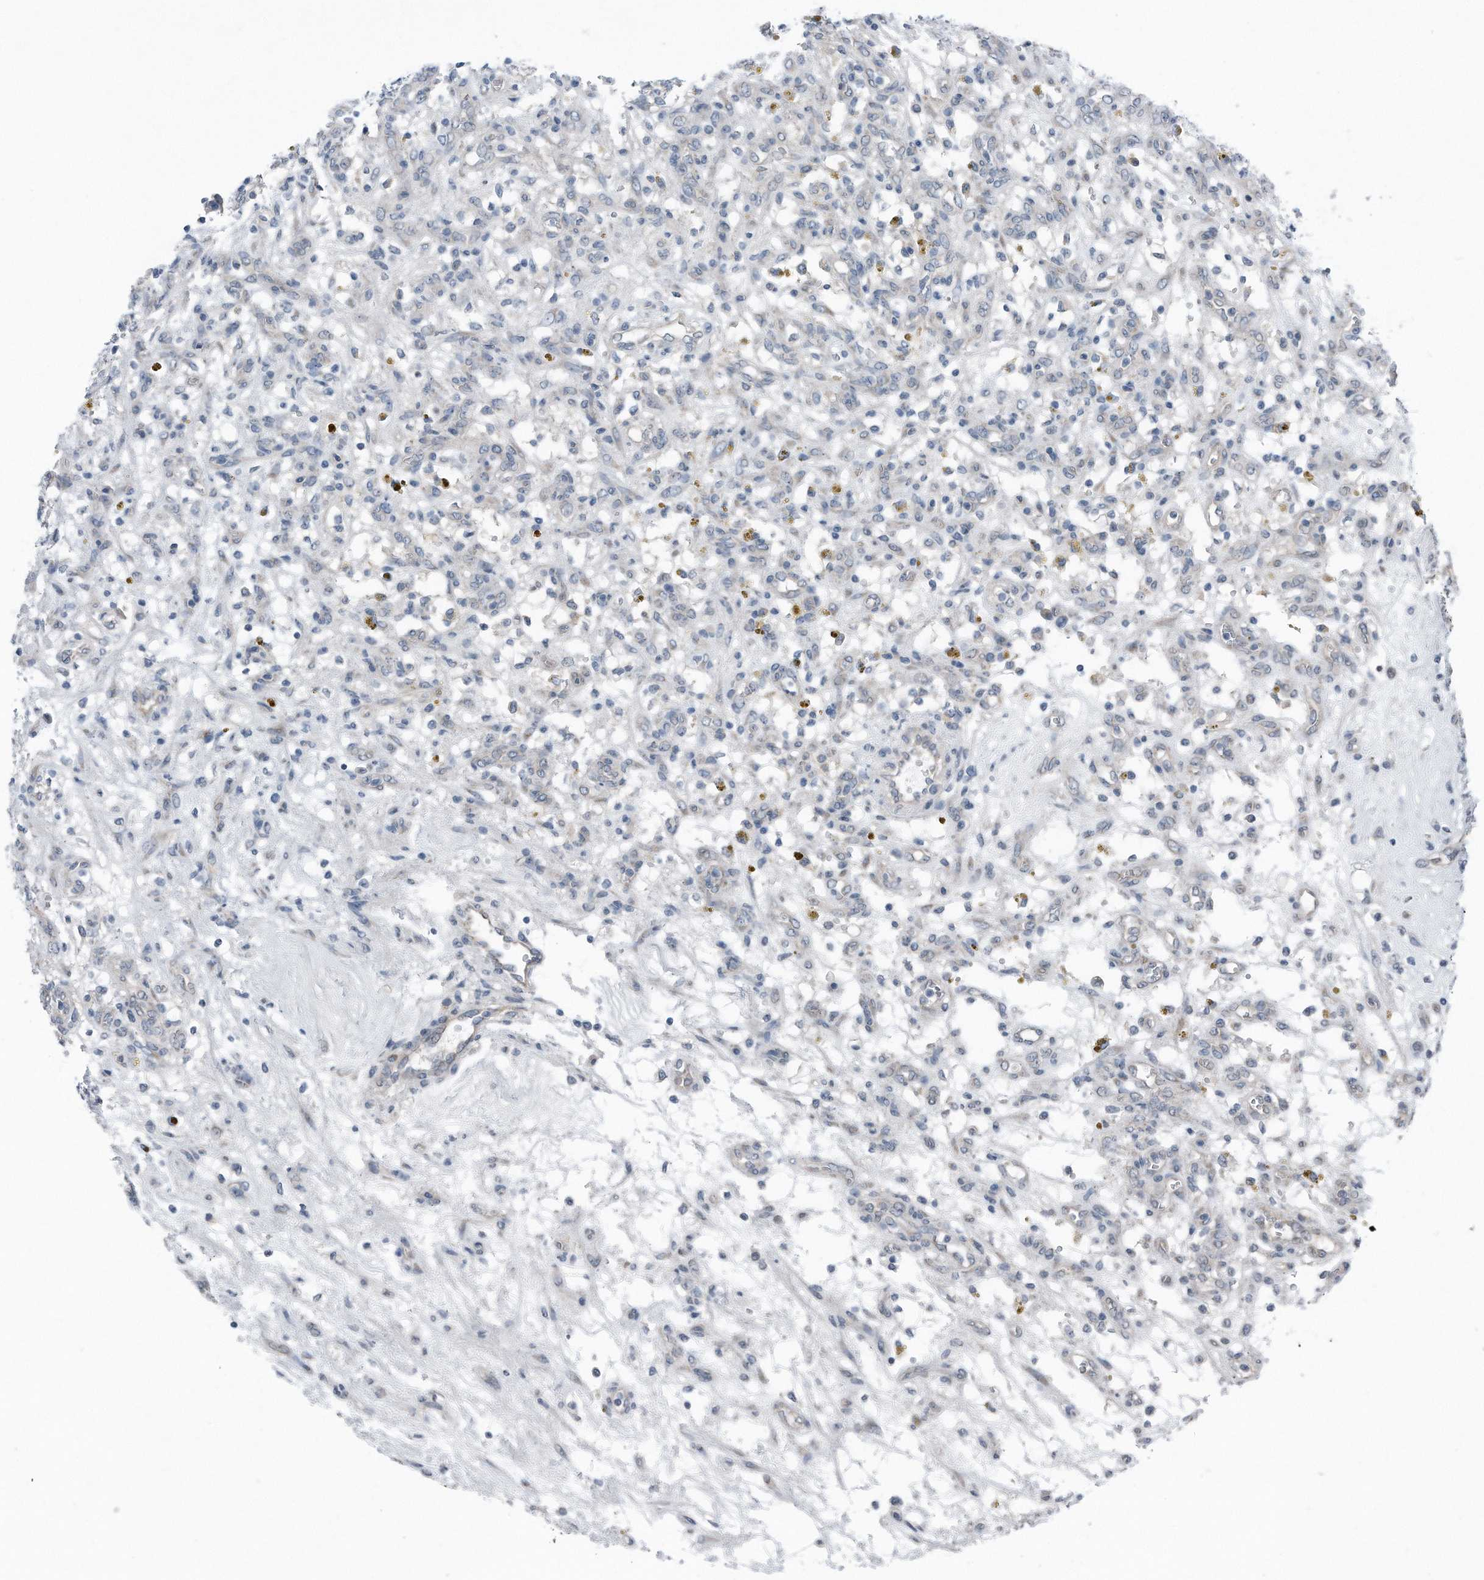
{"staining": {"intensity": "negative", "quantity": "none", "location": "none"}, "tissue": "renal cancer", "cell_type": "Tumor cells", "image_type": "cancer", "snomed": [{"axis": "morphology", "description": "Adenocarcinoma, NOS"}, {"axis": "topography", "description": "Kidney"}], "caption": "The micrograph reveals no staining of tumor cells in renal adenocarcinoma.", "gene": "YRDC", "patient": {"sex": "female", "age": 57}}